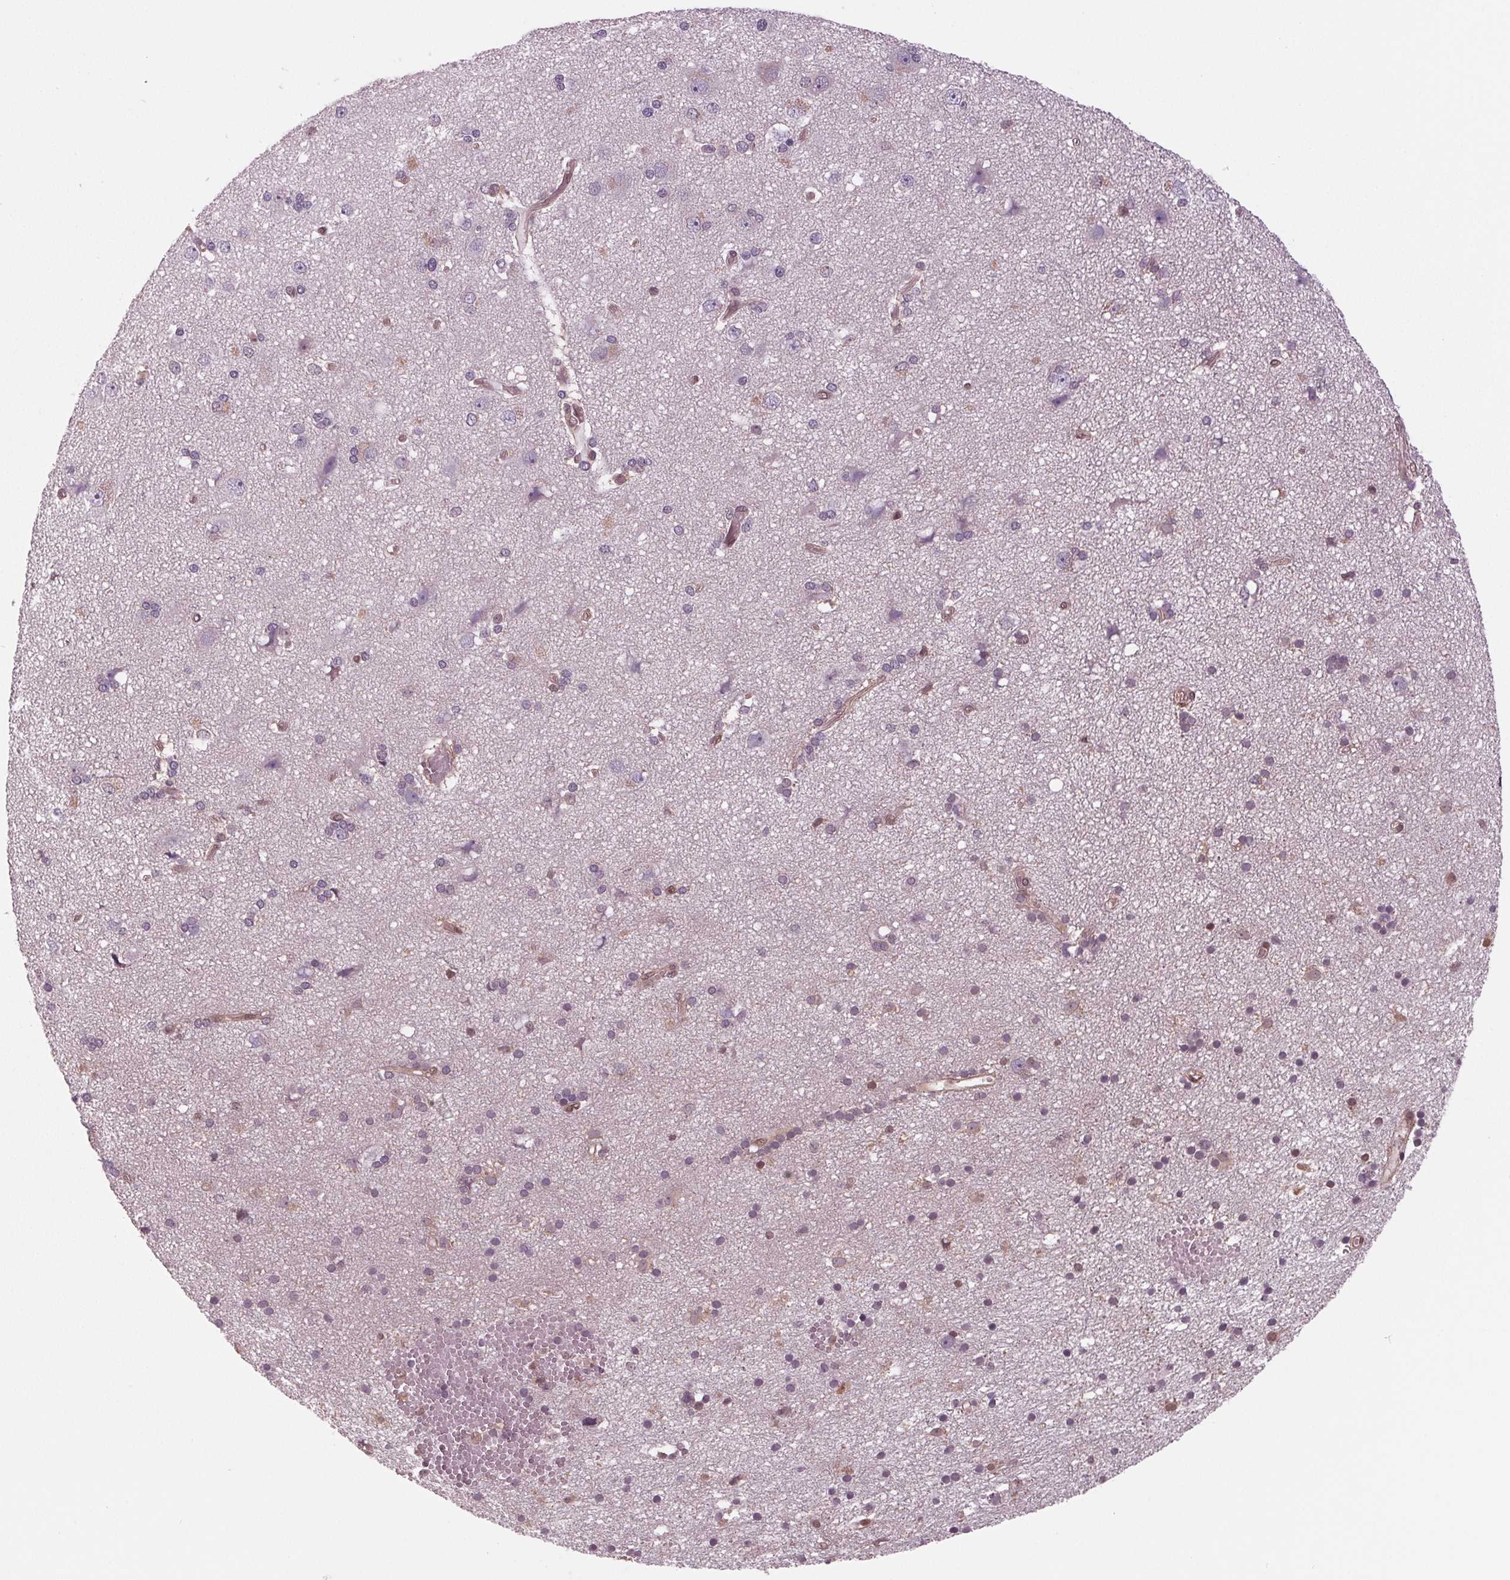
{"staining": {"intensity": "weak", "quantity": "25%-75%", "location": "cytoplasmic/membranous,nuclear"}, "tissue": "cerebral cortex", "cell_type": "Endothelial cells", "image_type": "normal", "snomed": [{"axis": "morphology", "description": "Normal tissue, NOS"}, {"axis": "morphology", "description": "Glioma, malignant, High grade"}, {"axis": "topography", "description": "Cerebral cortex"}], "caption": "Immunohistochemistry (IHC) of benign cerebral cortex displays low levels of weak cytoplasmic/membranous,nuclear expression in approximately 25%-75% of endothelial cells.", "gene": "STAT3", "patient": {"sex": "male", "age": 71}}